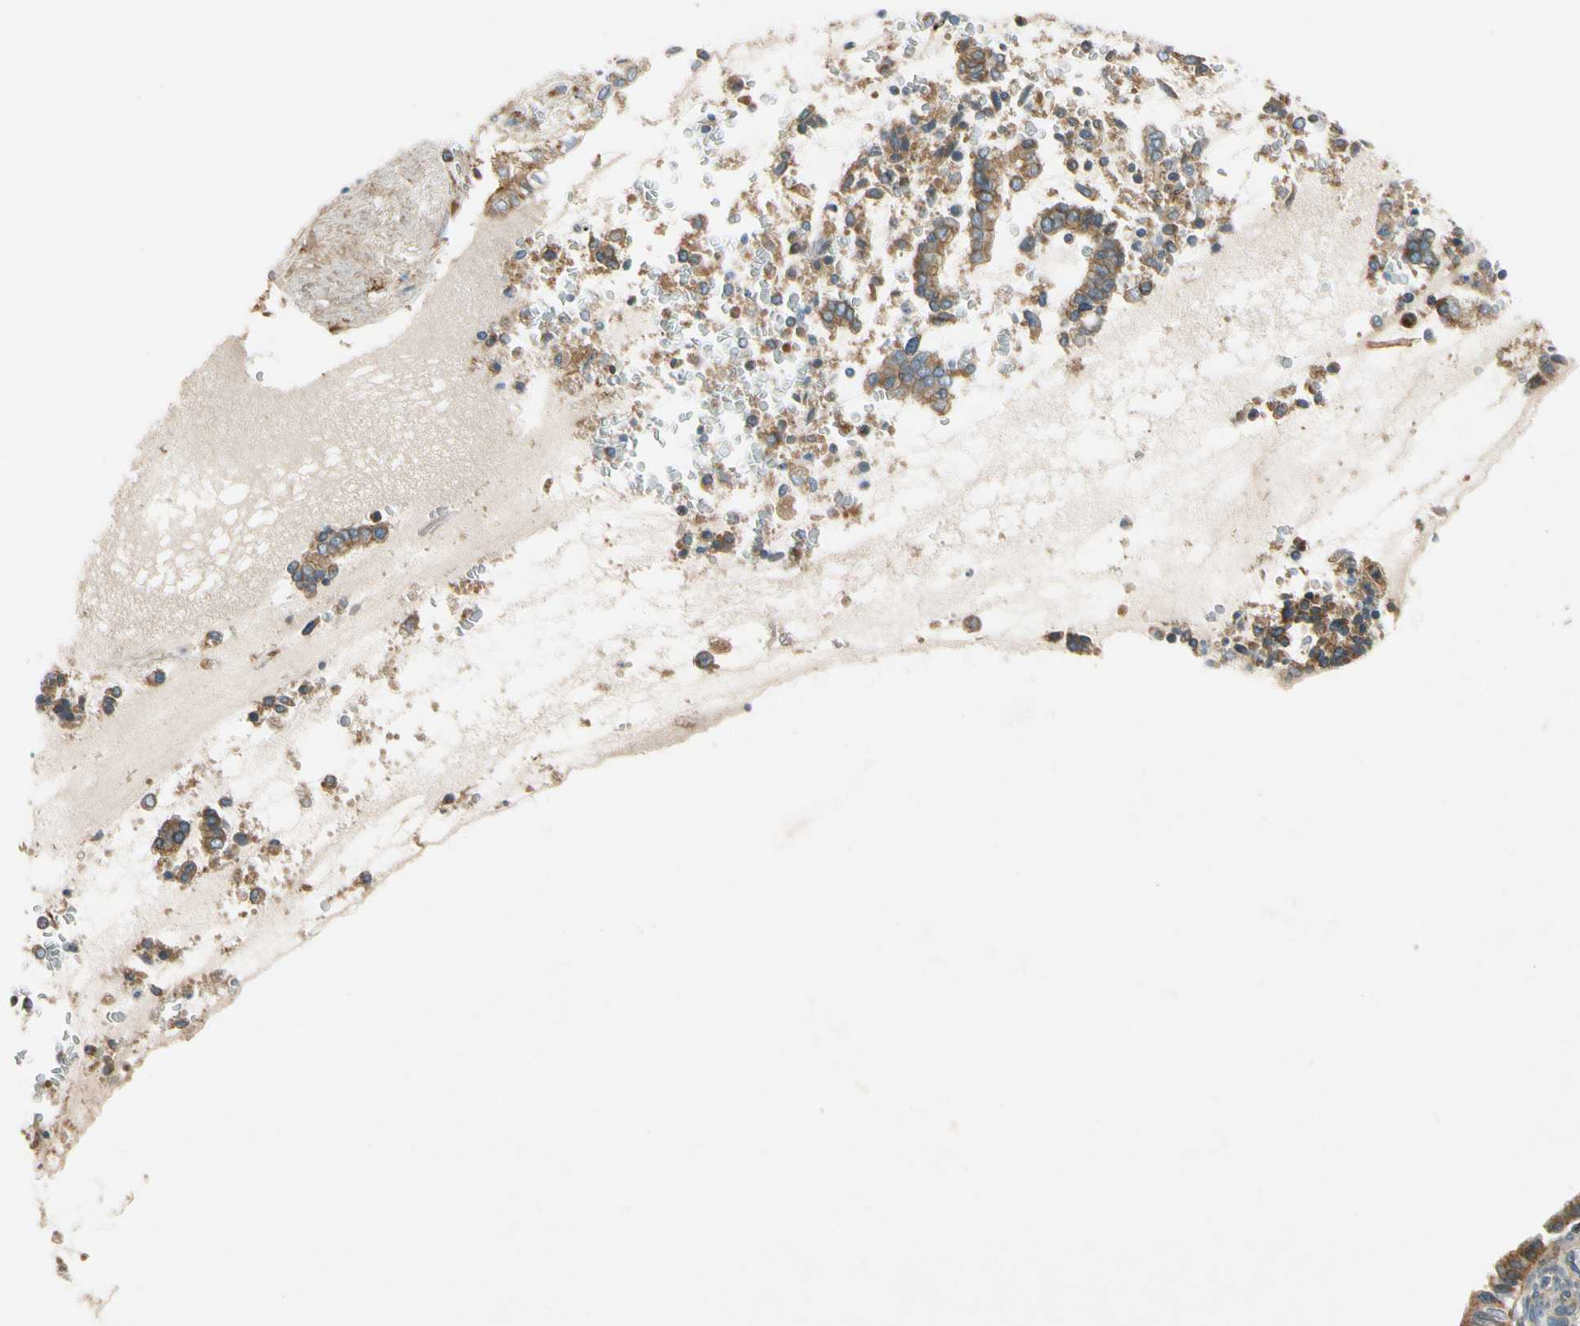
{"staining": {"intensity": "moderate", "quantity": ">75%", "location": "cytoplasmic/membranous"}, "tissue": "cervical cancer", "cell_type": "Tumor cells", "image_type": "cancer", "snomed": [{"axis": "morphology", "description": "Adenocarcinoma, NOS"}, {"axis": "topography", "description": "Cervix"}], "caption": "A medium amount of moderate cytoplasmic/membranous staining is seen in approximately >75% of tumor cells in cervical cancer tissue. Using DAB (brown) and hematoxylin (blue) stains, captured at high magnification using brightfield microscopy.", "gene": "MST1R", "patient": {"sex": "female", "age": 44}}